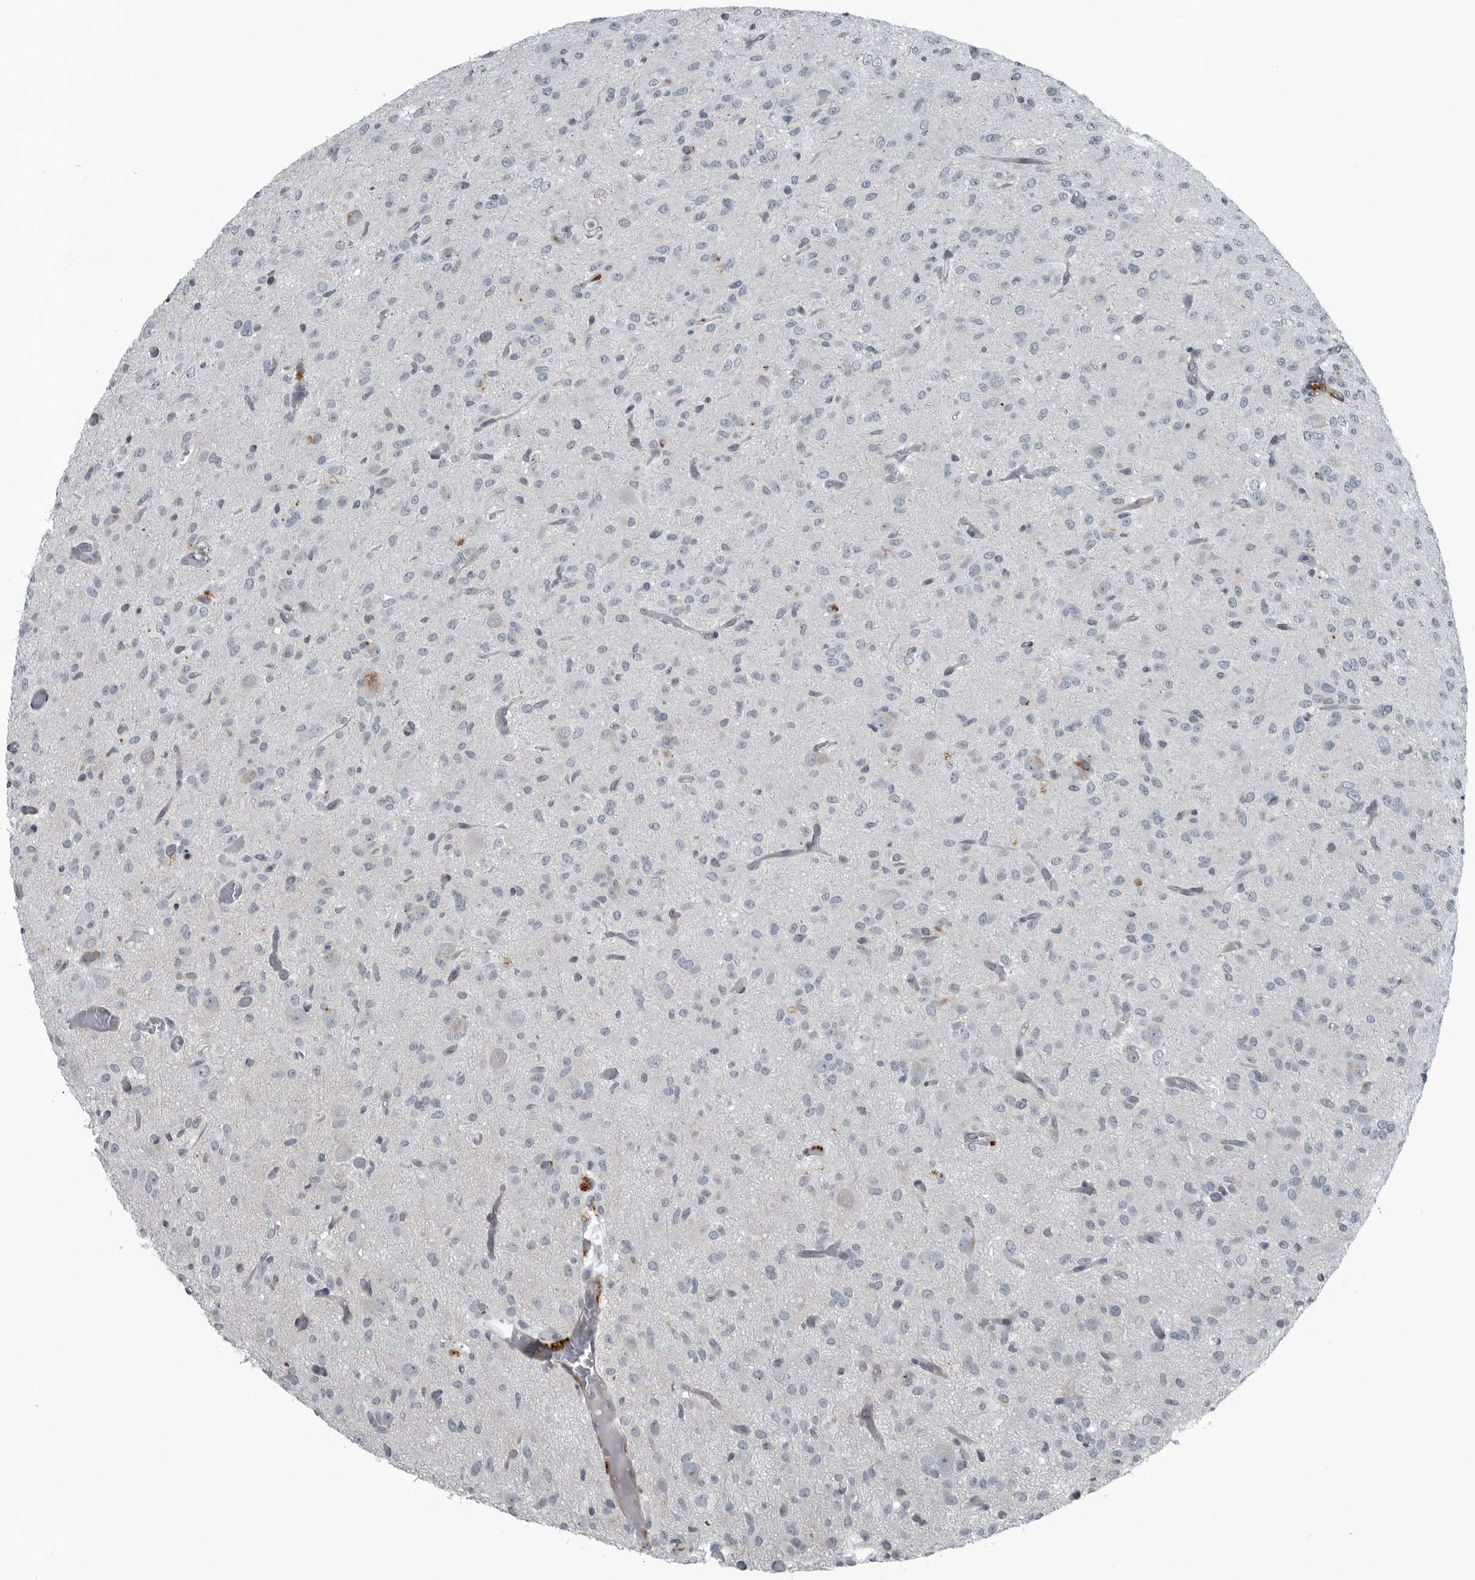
{"staining": {"intensity": "negative", "quantity": "none", "location": "none"}, "tissue": "glioma", "cell_type": "Tumor cells", "image_type": "cancer", "snomed": [{"axis": "morphology", "description": "Glioma, malignant, High grade"}, {"axis": "topography", "description": "Brain"}], "caption": "Micrograph shows no protein expression in tumor cells of malignant glioma (high-grade) tissue.", "gene": "GAK", "patient": {"sex": "female", "age": 59}}